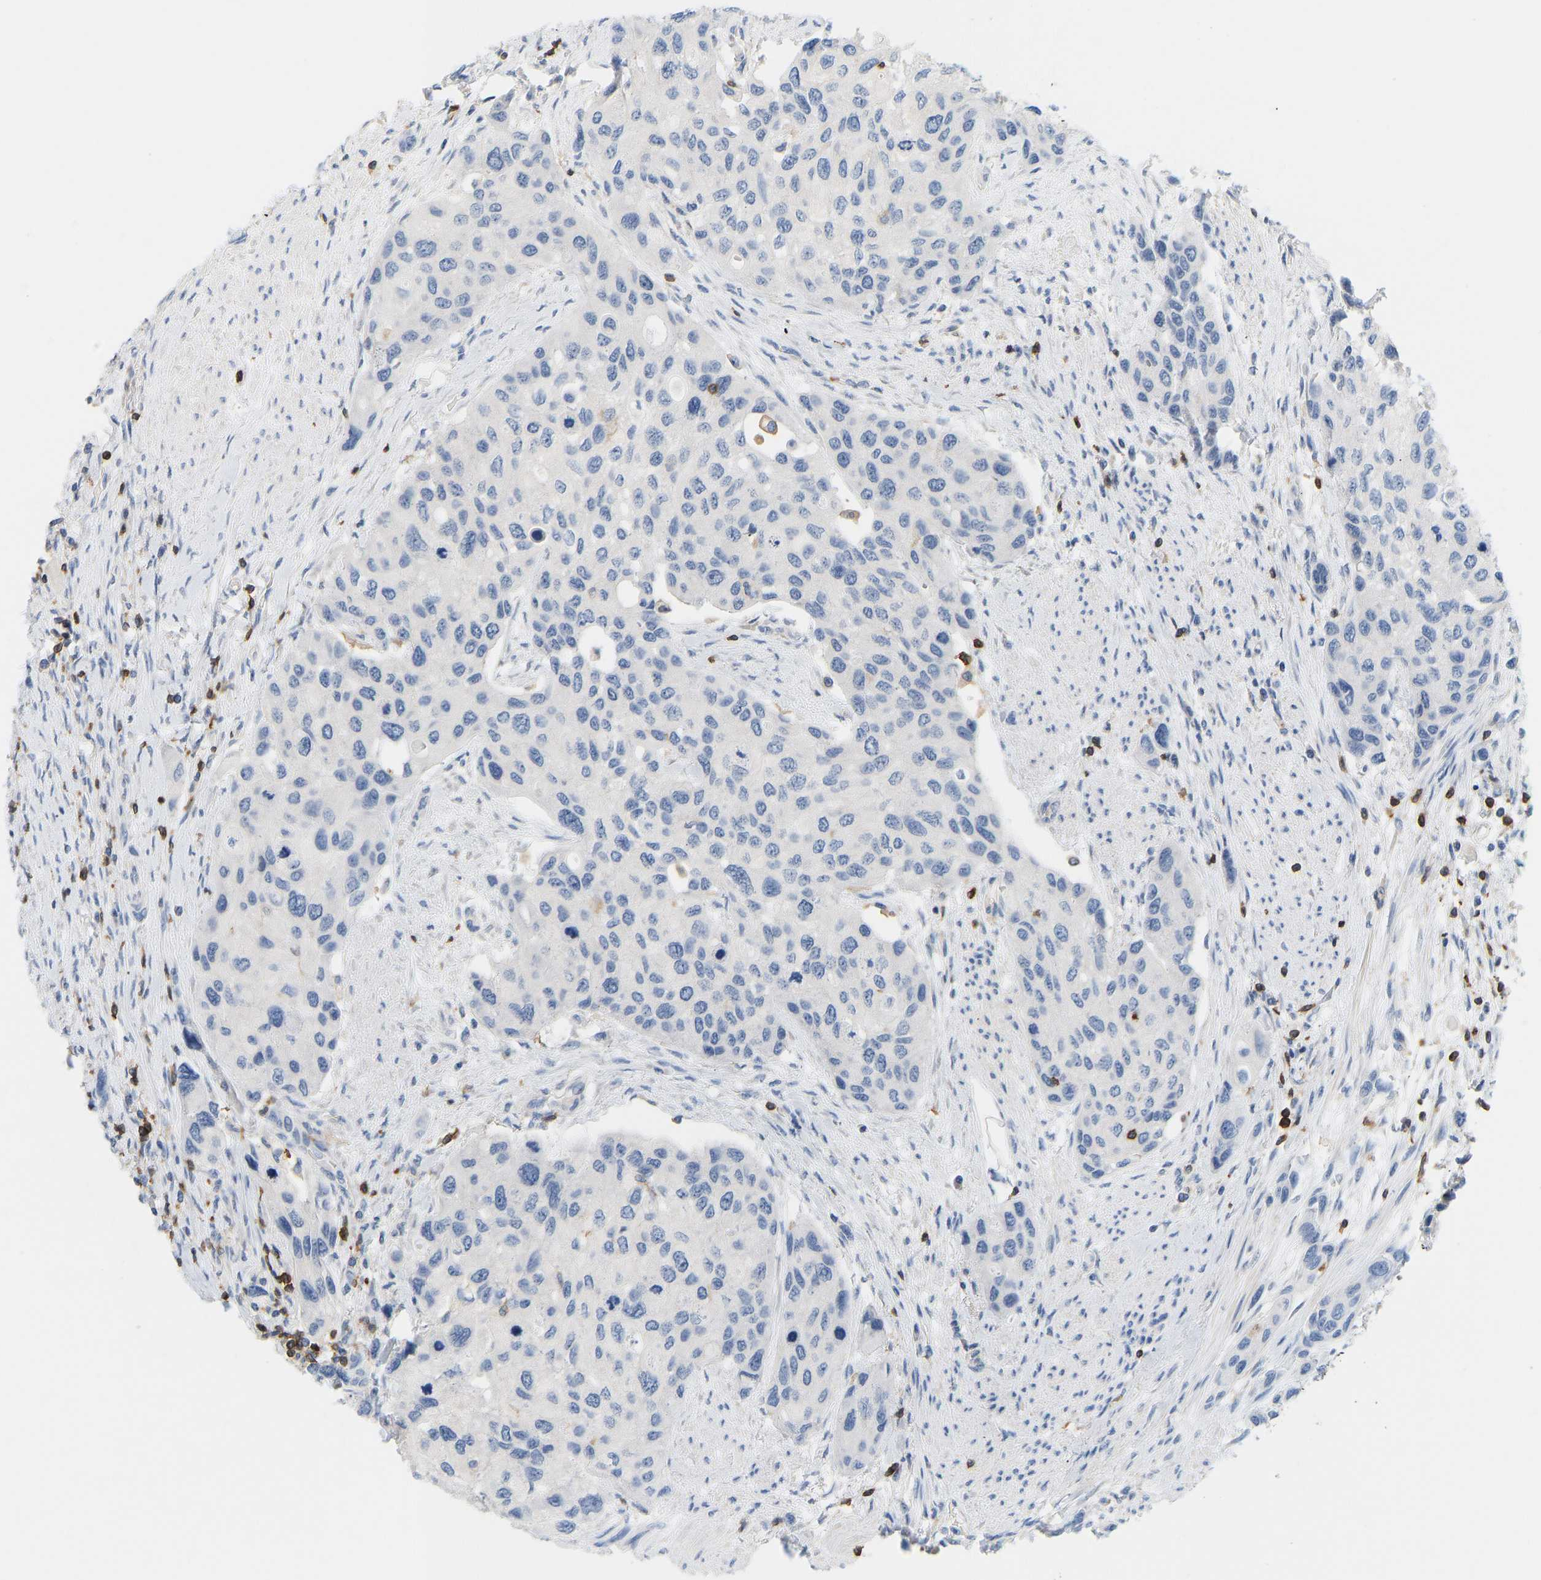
{"staining": {"intensity": "negative", "quantity": "none", "location": "none"}, "tissue": "urothelial cancer", "cell_type": "Tumor cells", "image_type": "cancer", "snomed": [{"axis": "morphology", "description": "Urothelial carcinoma, High grade"}, {"axis": "topography", "description": "Urinary bladder"}], "caption": "Immunohistochemistry (IHC) photomicrograph of human high-grade urothelial carcinoma stained for a protein (brown), which reveals no expression in tumor cells. (Stains: DAB immunohistochemistry (IHC) with hematoxylin counter stain, Microscopy: brightfield microscopy at high magnification).", "gene": "EVL", "patient": {"sex": "female", "age": 56}}